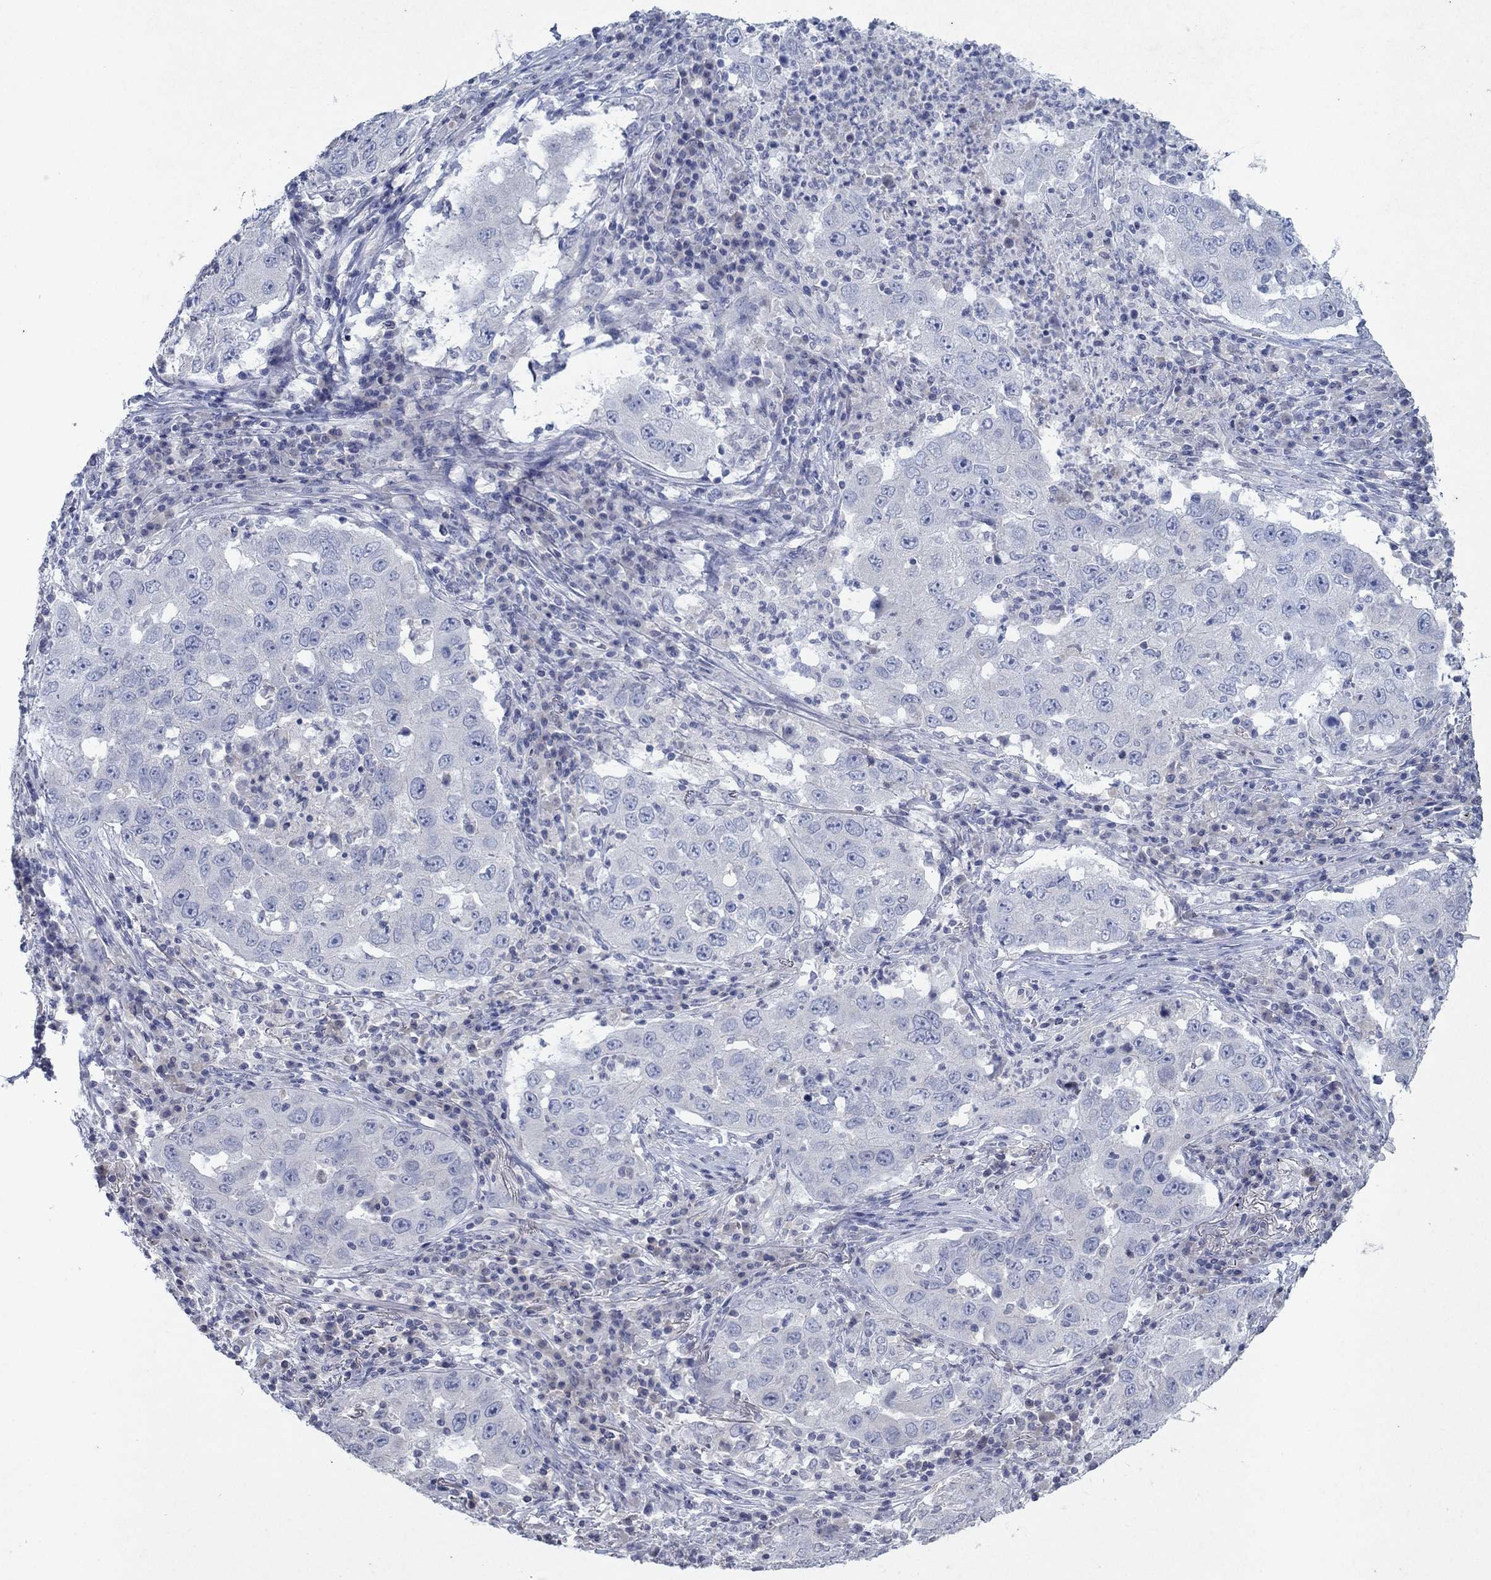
{"staining": {"intensity": "negative", "quantity": "none", "location": "none"}, "tissue": "lung cancer", "cell_type": "Tumor cells", "image_type": "cancer", "snomed": [{"axis": "morphology", "description": "Adenocarcinoma, NOS"}, {"axis": "topography", "description": "Lung"}], "caption": "IHC image of lung cancer stained for a protein (brown), which demonstrates no positivity in tumor cells.", "gene": "KRT40", "patient": {"sex": "male", "age": 73}}